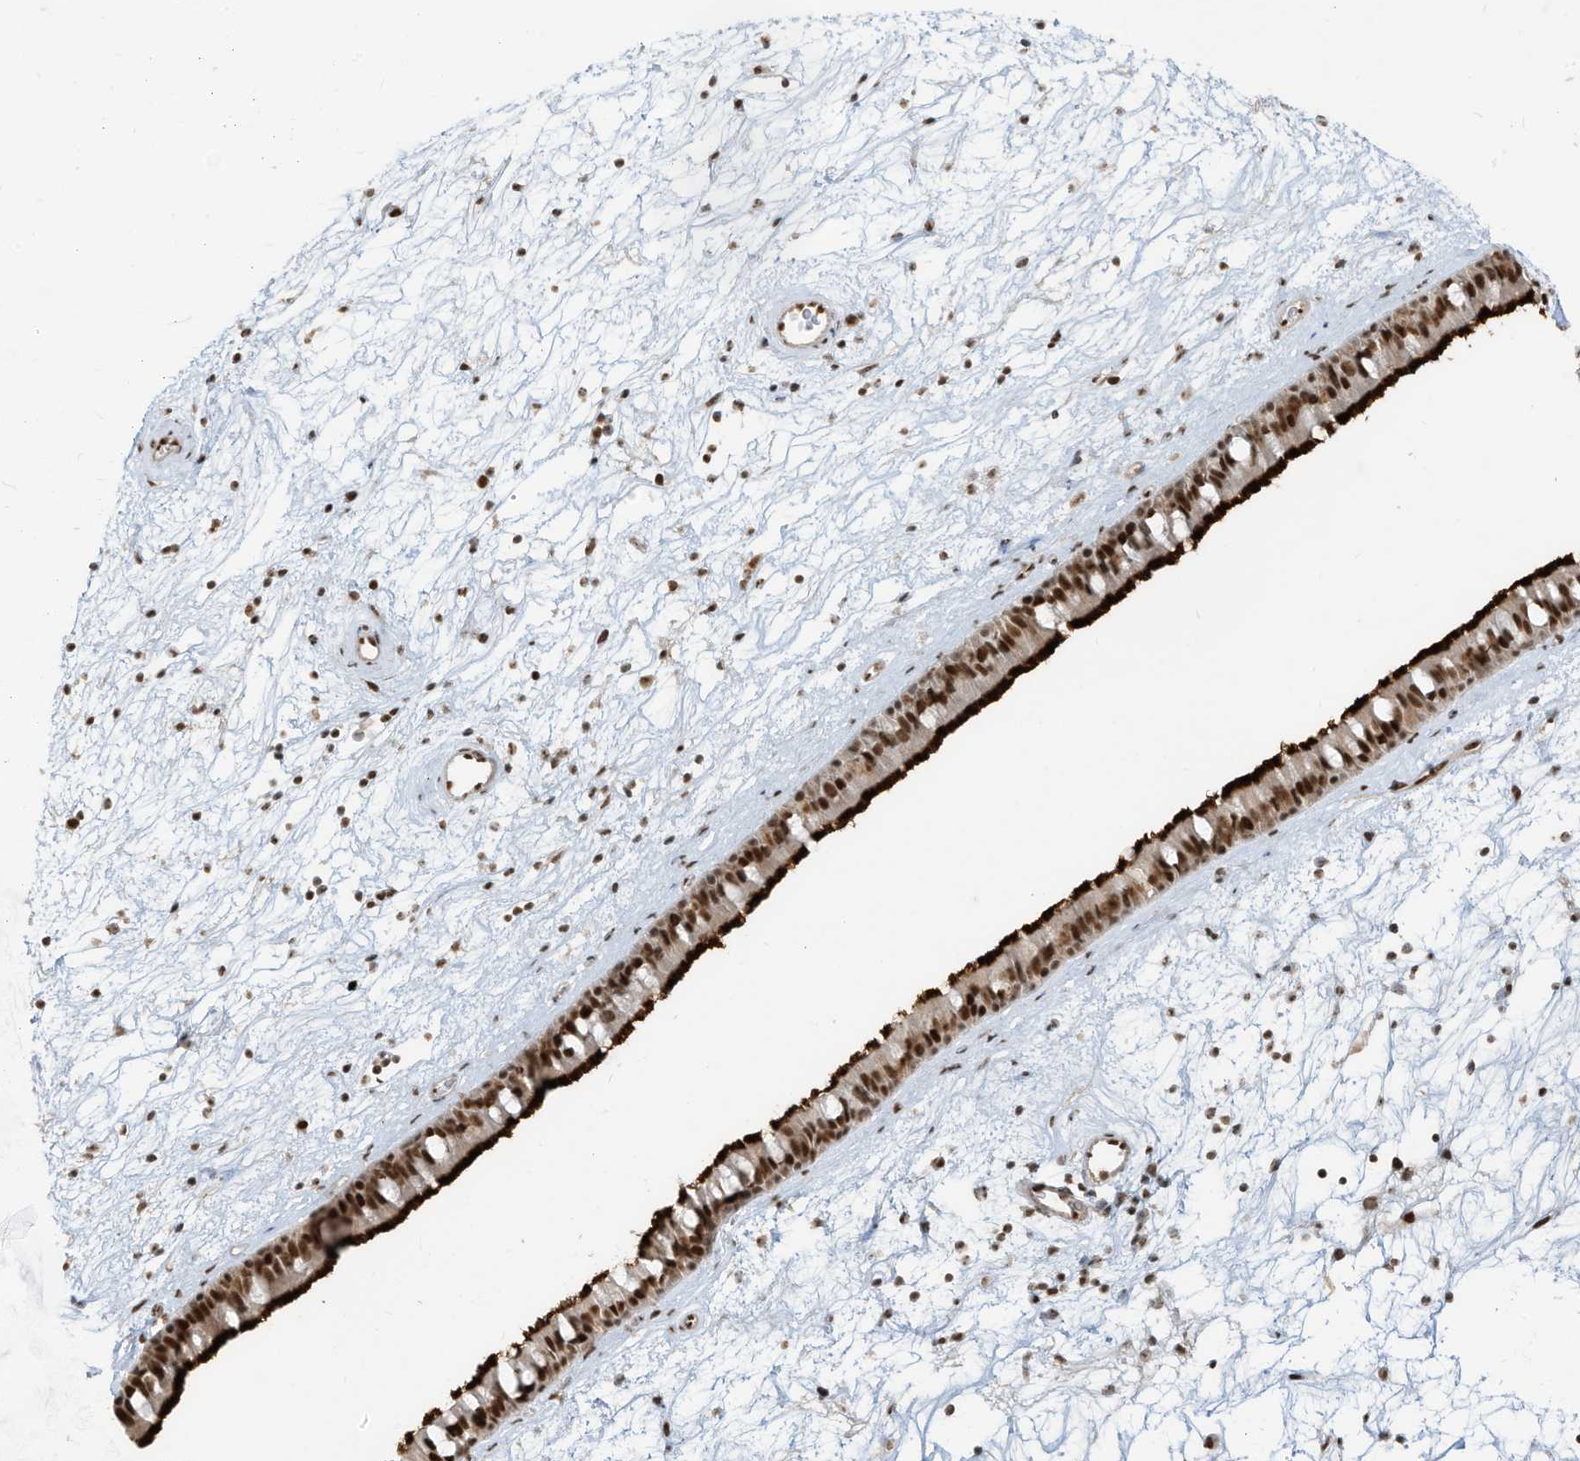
{"staining": {"intensity": "strong", "quantity": ">75%", "location": "cytoplasmic/membranous,nuclear"}, "tissue": "nasopharynx", "cell_type": "Respiratory epithelial cells", "image_type": "normal", "snomed": [{"axis": "morphology", "description": "Normal tissue, NOS"}, {"axis": "topography", "description": "Nasopharynx"}], "caption": "Respiratory epithelial cells demonstrate high levels of strong cytoplasmic/membranous,nuclear expression in approximately >75% of cells in benign human nasopharynx. The staining is performed using DAB brown chromogen to label protein expression. The nuclei are counter-stained blue using hematoxylin.", "gene": "SAMD15", "patient": {"sex": "male", "age": 64}}